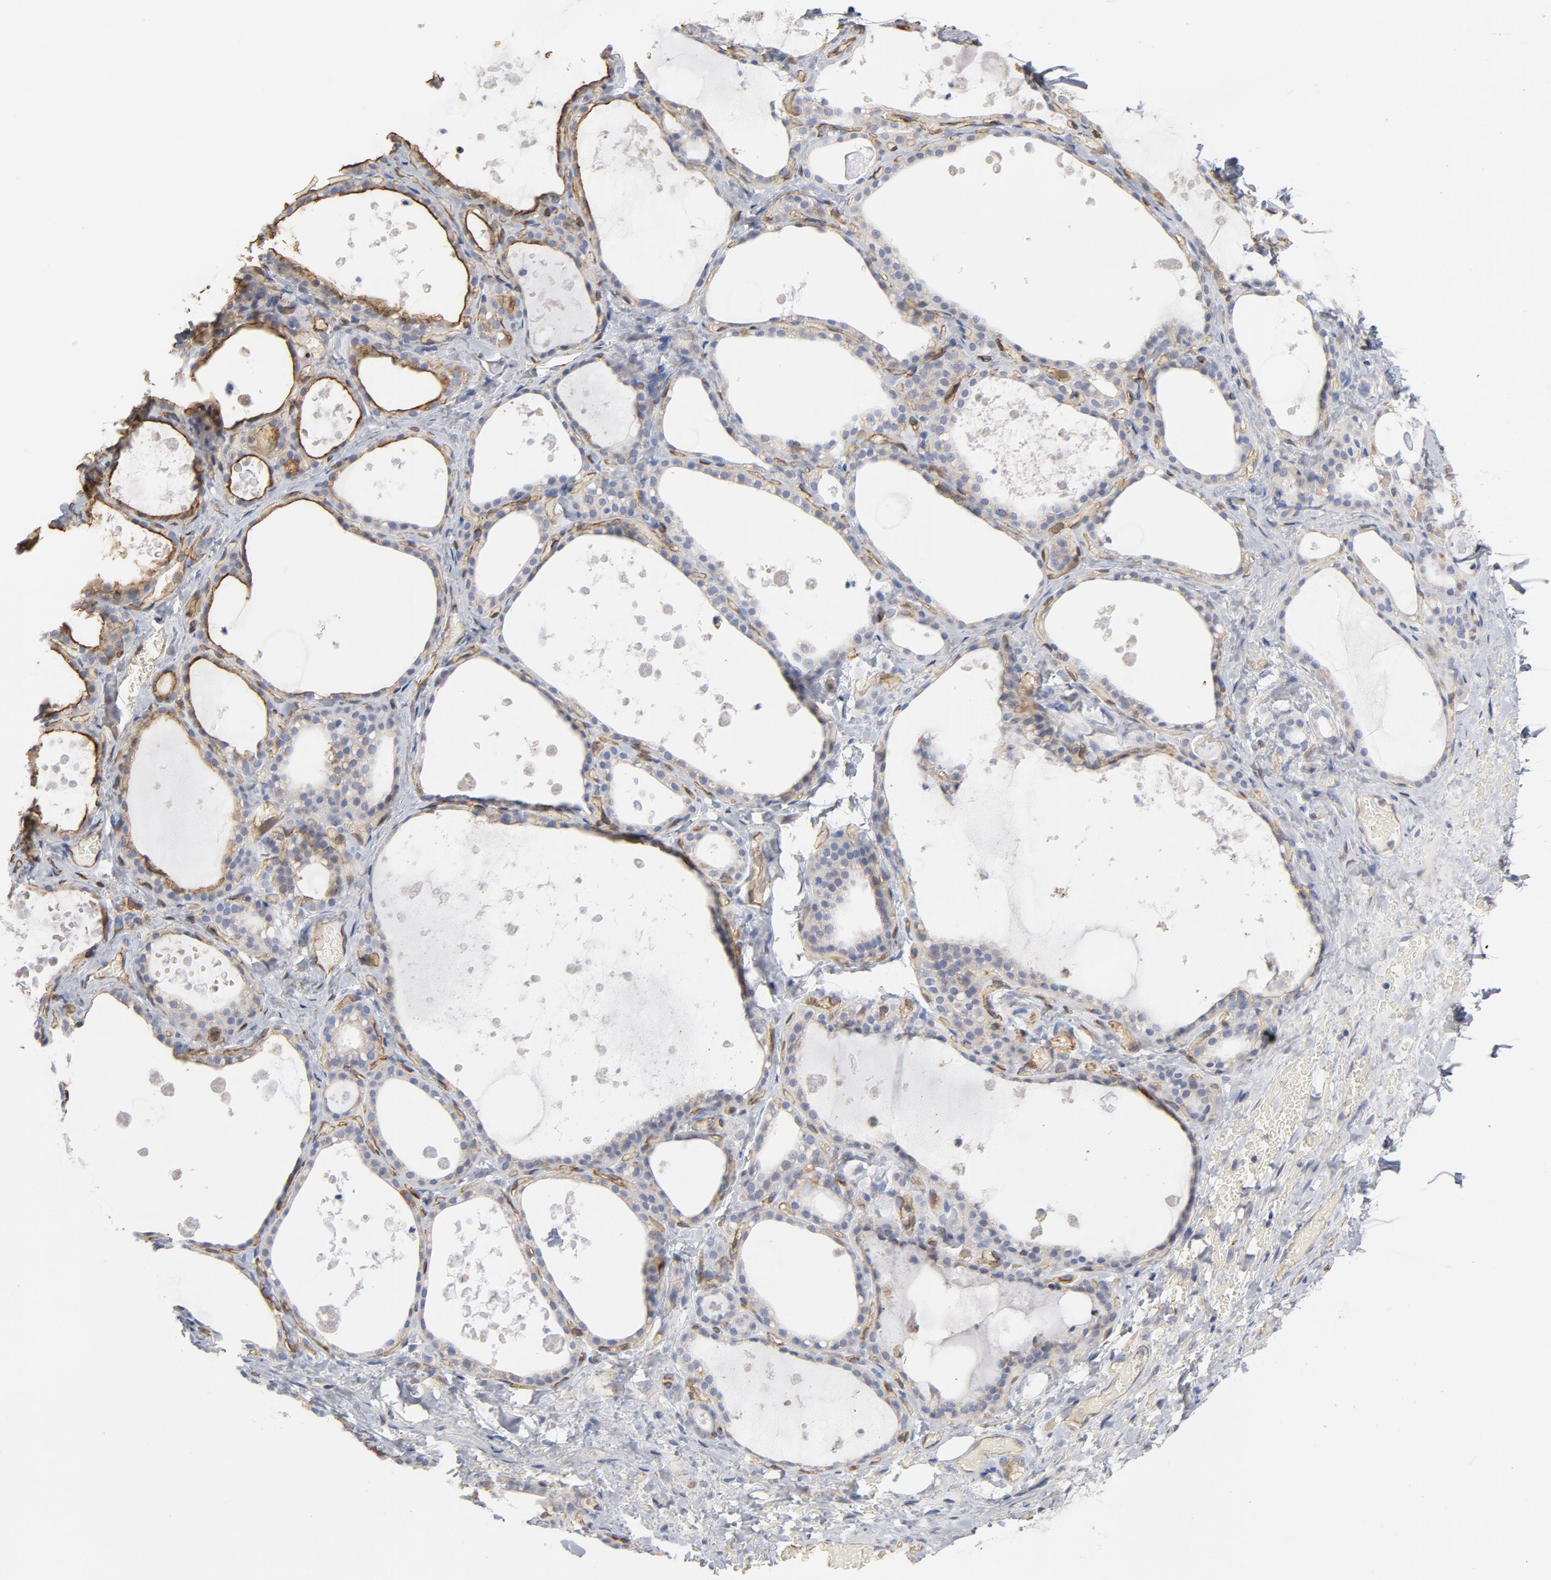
{"staining": {"intensity": "weak", "quantity": ">75%", "location": "cytoplasmic/membranous"}, "tissue": "thyroid gland", "cell_type": "Glandular cells", "image_type": "normal", "snomed": [{"axis": "morphology", "description": "Normal tissue, NOS"}, {"axis": "topography", "description": "Thyroid gland"}], "caption": "Glandular cells reveal weak cytoplasmic/membranous staining in about >75% of cells in unremarkable thyroid gland. Nuclei are stained in blue.", "gene": "OXA1L", "patient": {"sex": "male", "age": 61}}